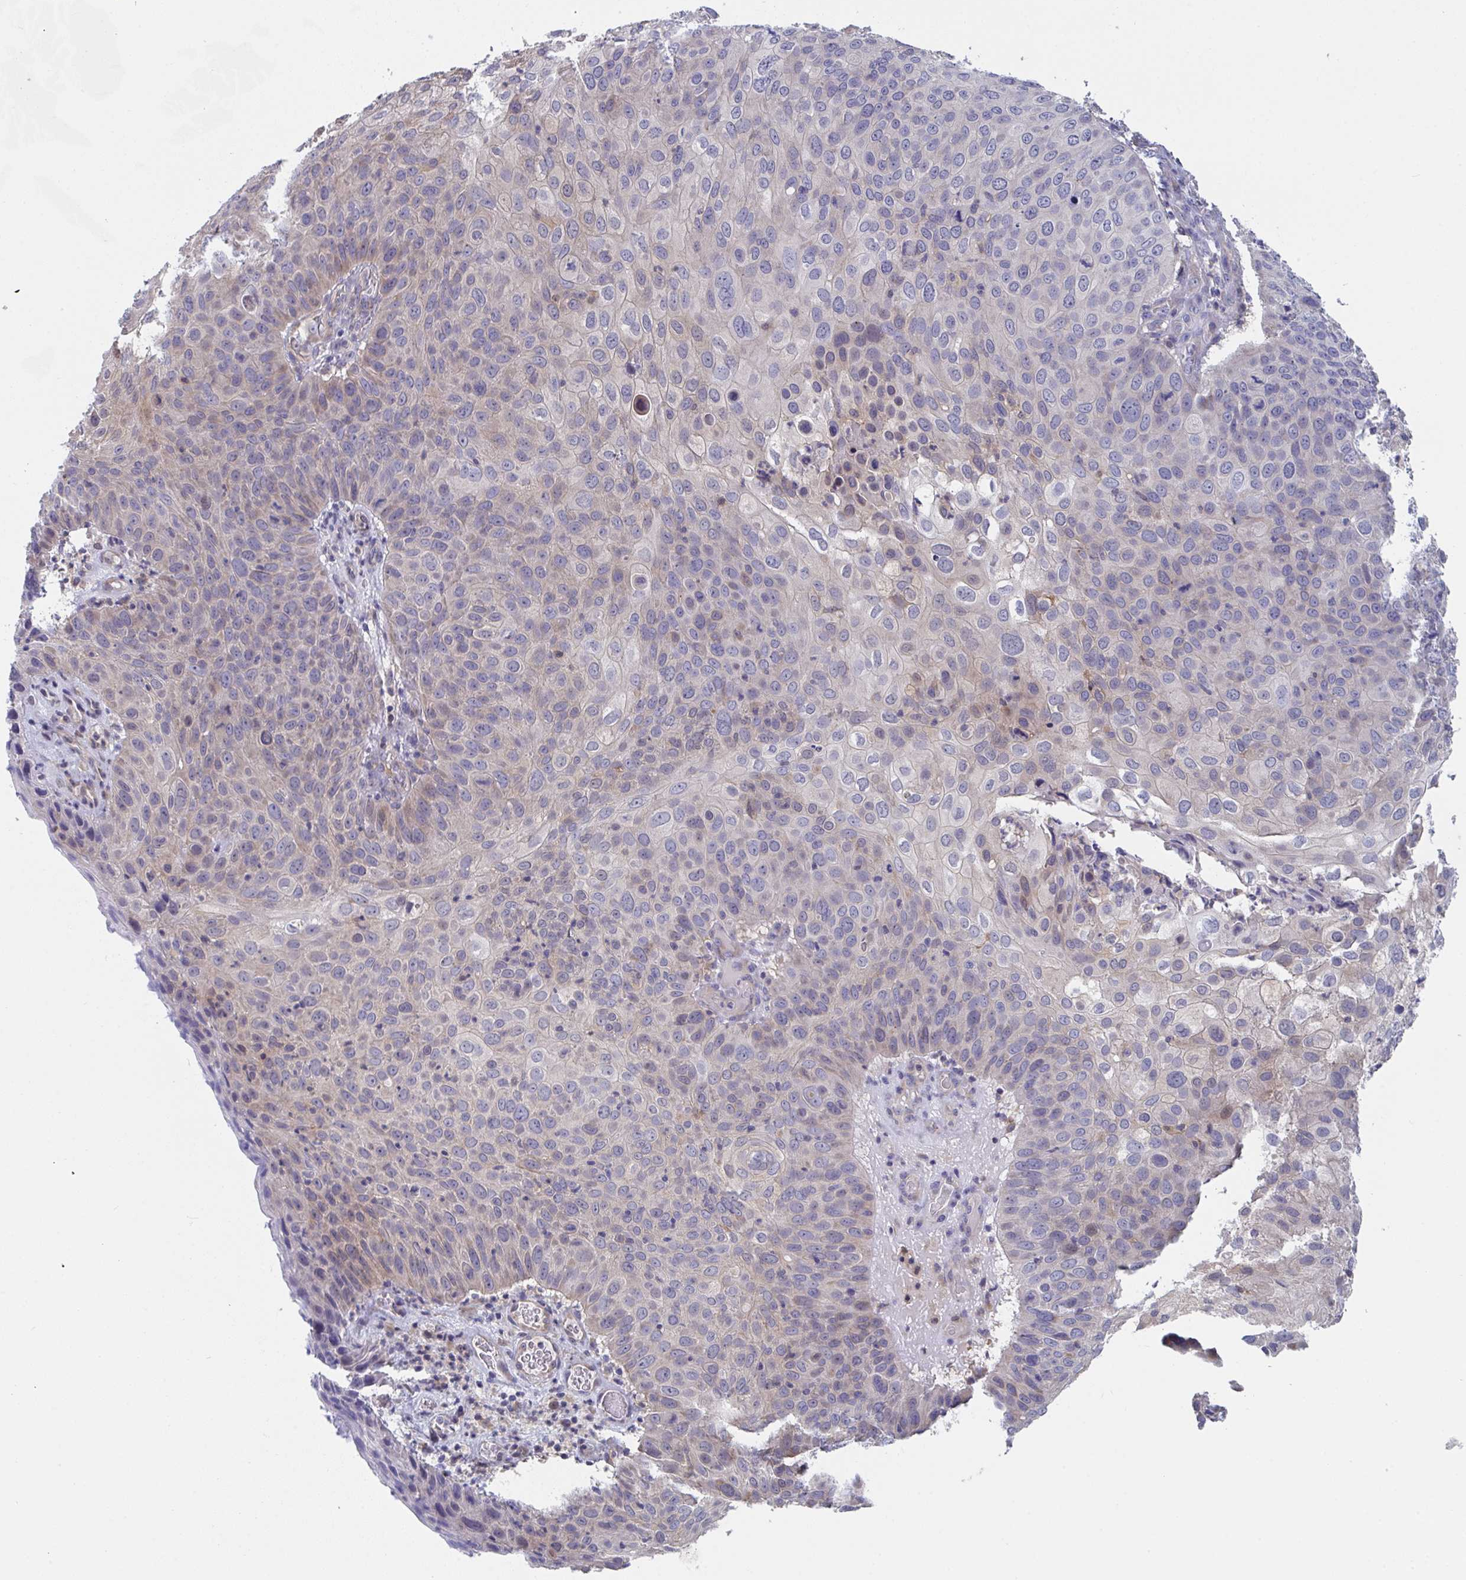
{"staining": {"intensity": "weak", "quantity": "<25%", "location": "cytoplasmic/membranous"}, "tissue": "skin cancer", "cell_type": "Tumor cells", "image_type": "cancer", "snomed": [{"axis": "morphology", "description": "Squamous cell carcinoma, NOS"}, {"axis": "topography", "description": "Skin"}], "caption": "Protein analysis of skin squamous cell carcinoma shows no significant staining in tumor cells.", "gene": "P2RX3", "patient": {"sex": "male", "age": 87}}